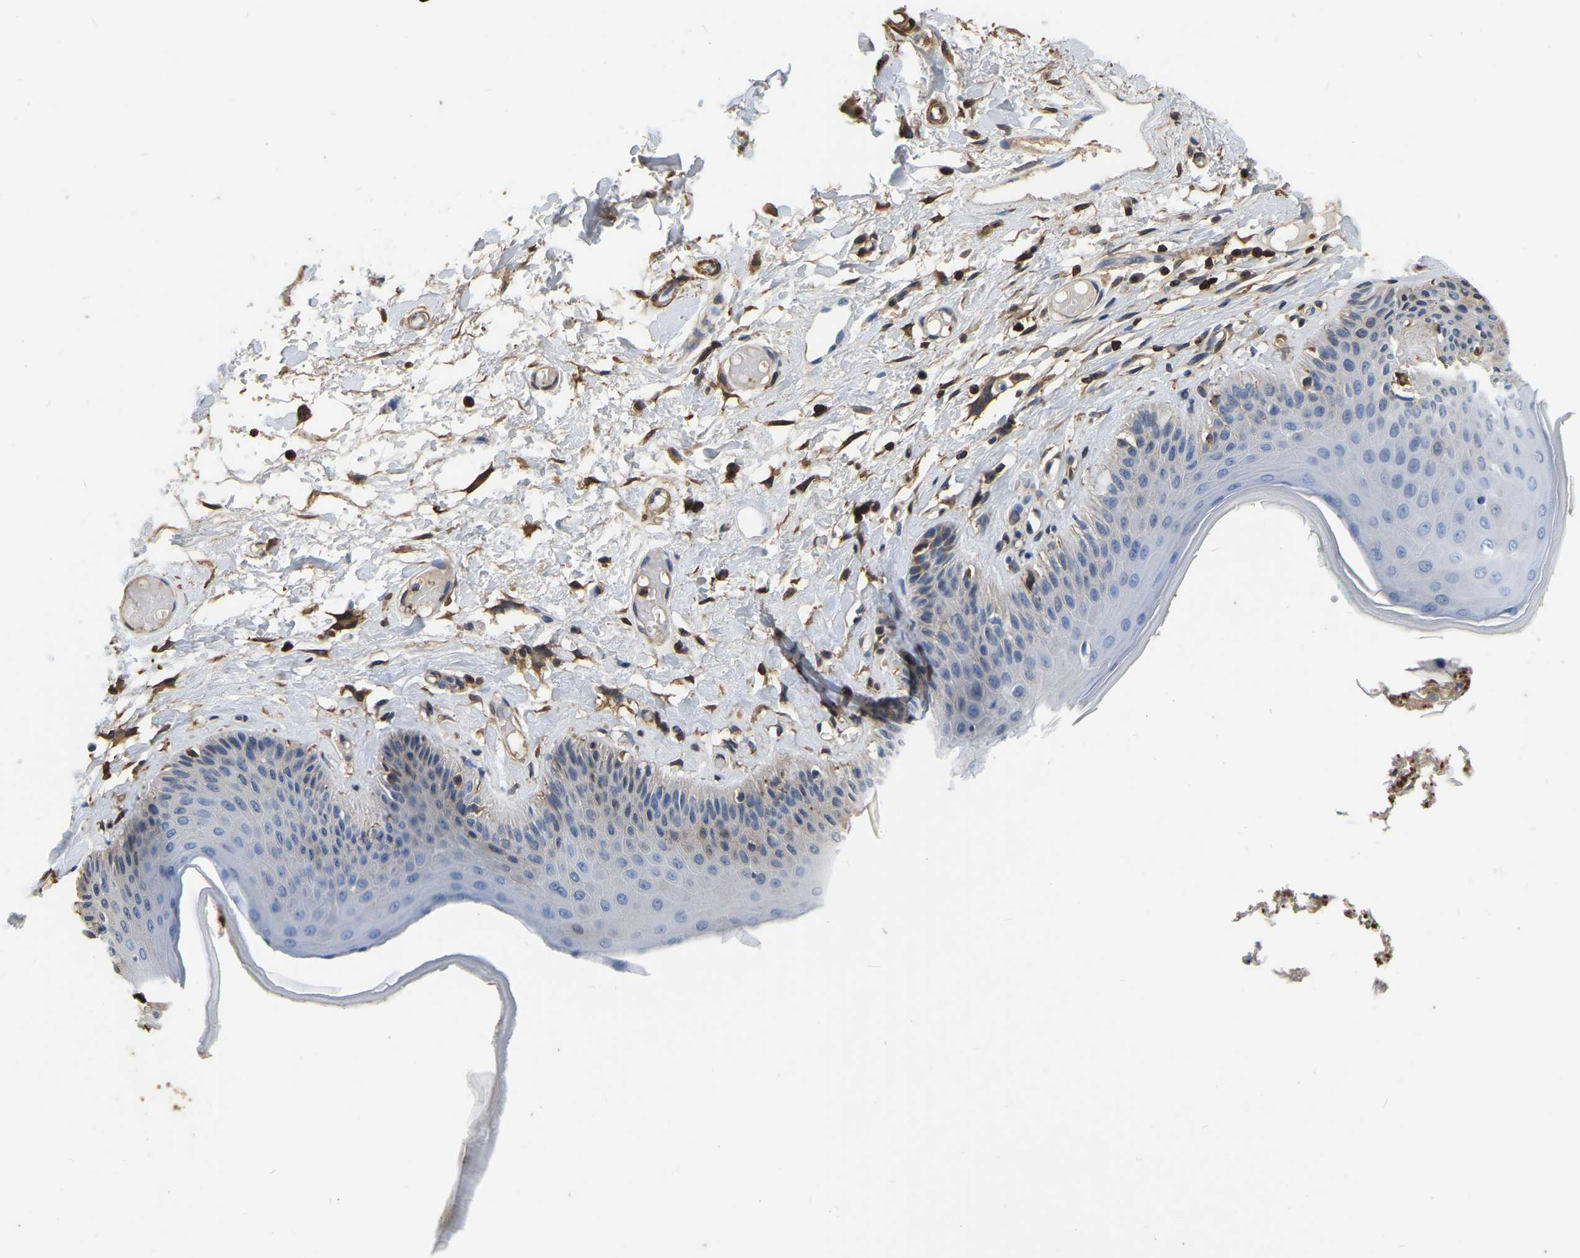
{"staining": {"intensity": "moderate", "quantity": "<25%", "location": "cytoplasmic/membranous"}, "tissue": "skin", "cell_type": "Epidermal cells", "image_type": "normal", "snomed": [{"axis": "morphology", "description": "Normal tissue, NOS"}, {"axis": "topography", "description": "Vulva"}], "caption": "Protein staining by immunohistochemistry (IHC) shows moderate cytoplasmic/membranous positivity in about <25% of epidermal cells in benign skin.", "gene": "LDHB", "patient": {"sex": "female", "age": 73}}